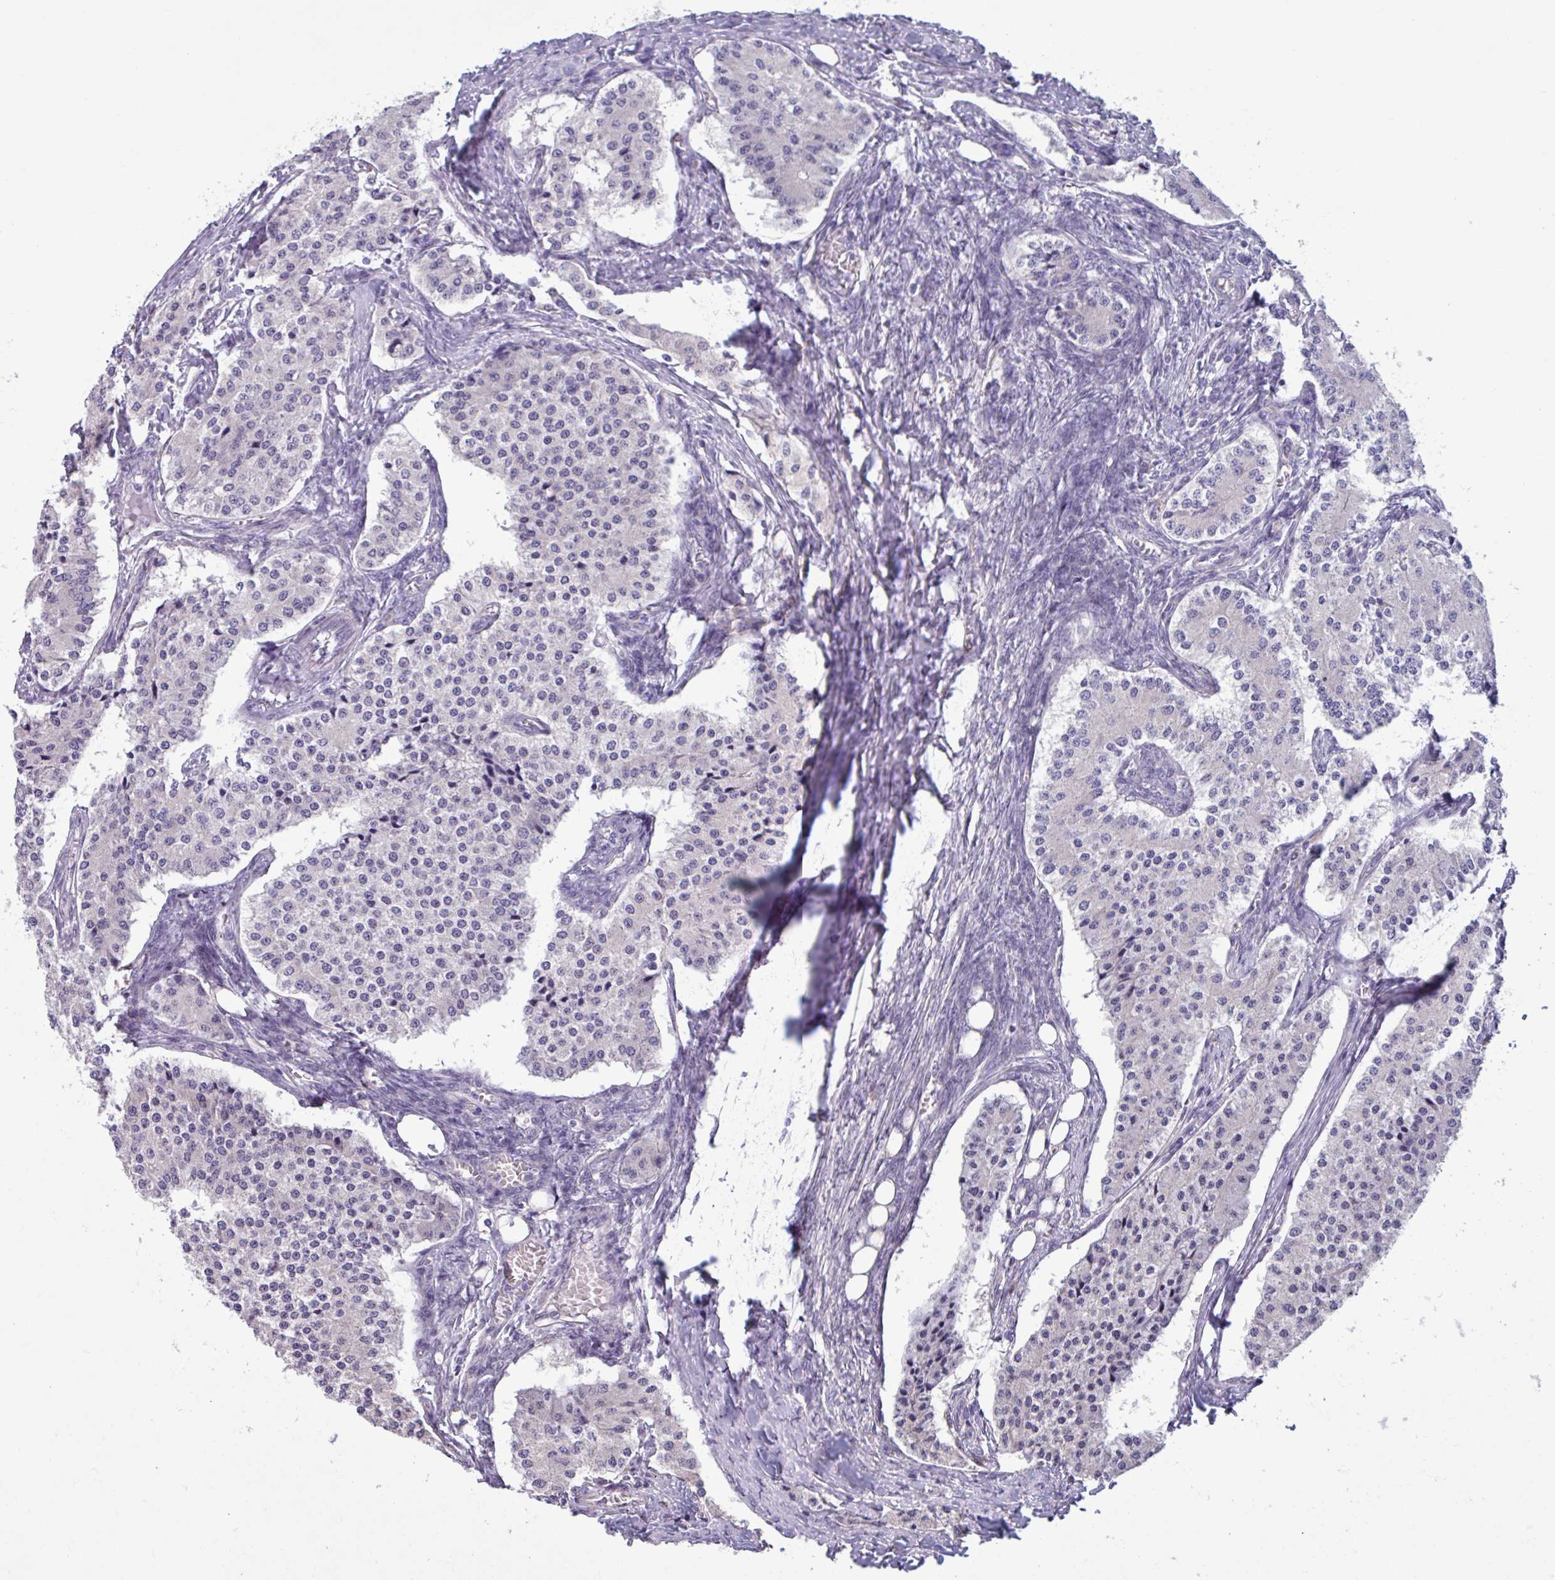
{"staining": {"intensity": "negative", "quantity": "none", "location": "none"}, "tissue": "carcinoid", "cell_type": "Tumor cells", "image_type": "cancer", "snomed": [{"axis": "morphology", "description": "Carcinoid, malignant, NOS"}, {"axis": "topography", "description": "Colon"}], "caption": "An IHC photomicrograph of carcinoid is shown. There is no staining in tumor cells of carcinoid.", "gene": "C20orf27", "patient": {"sex": "female", "age": 52}}